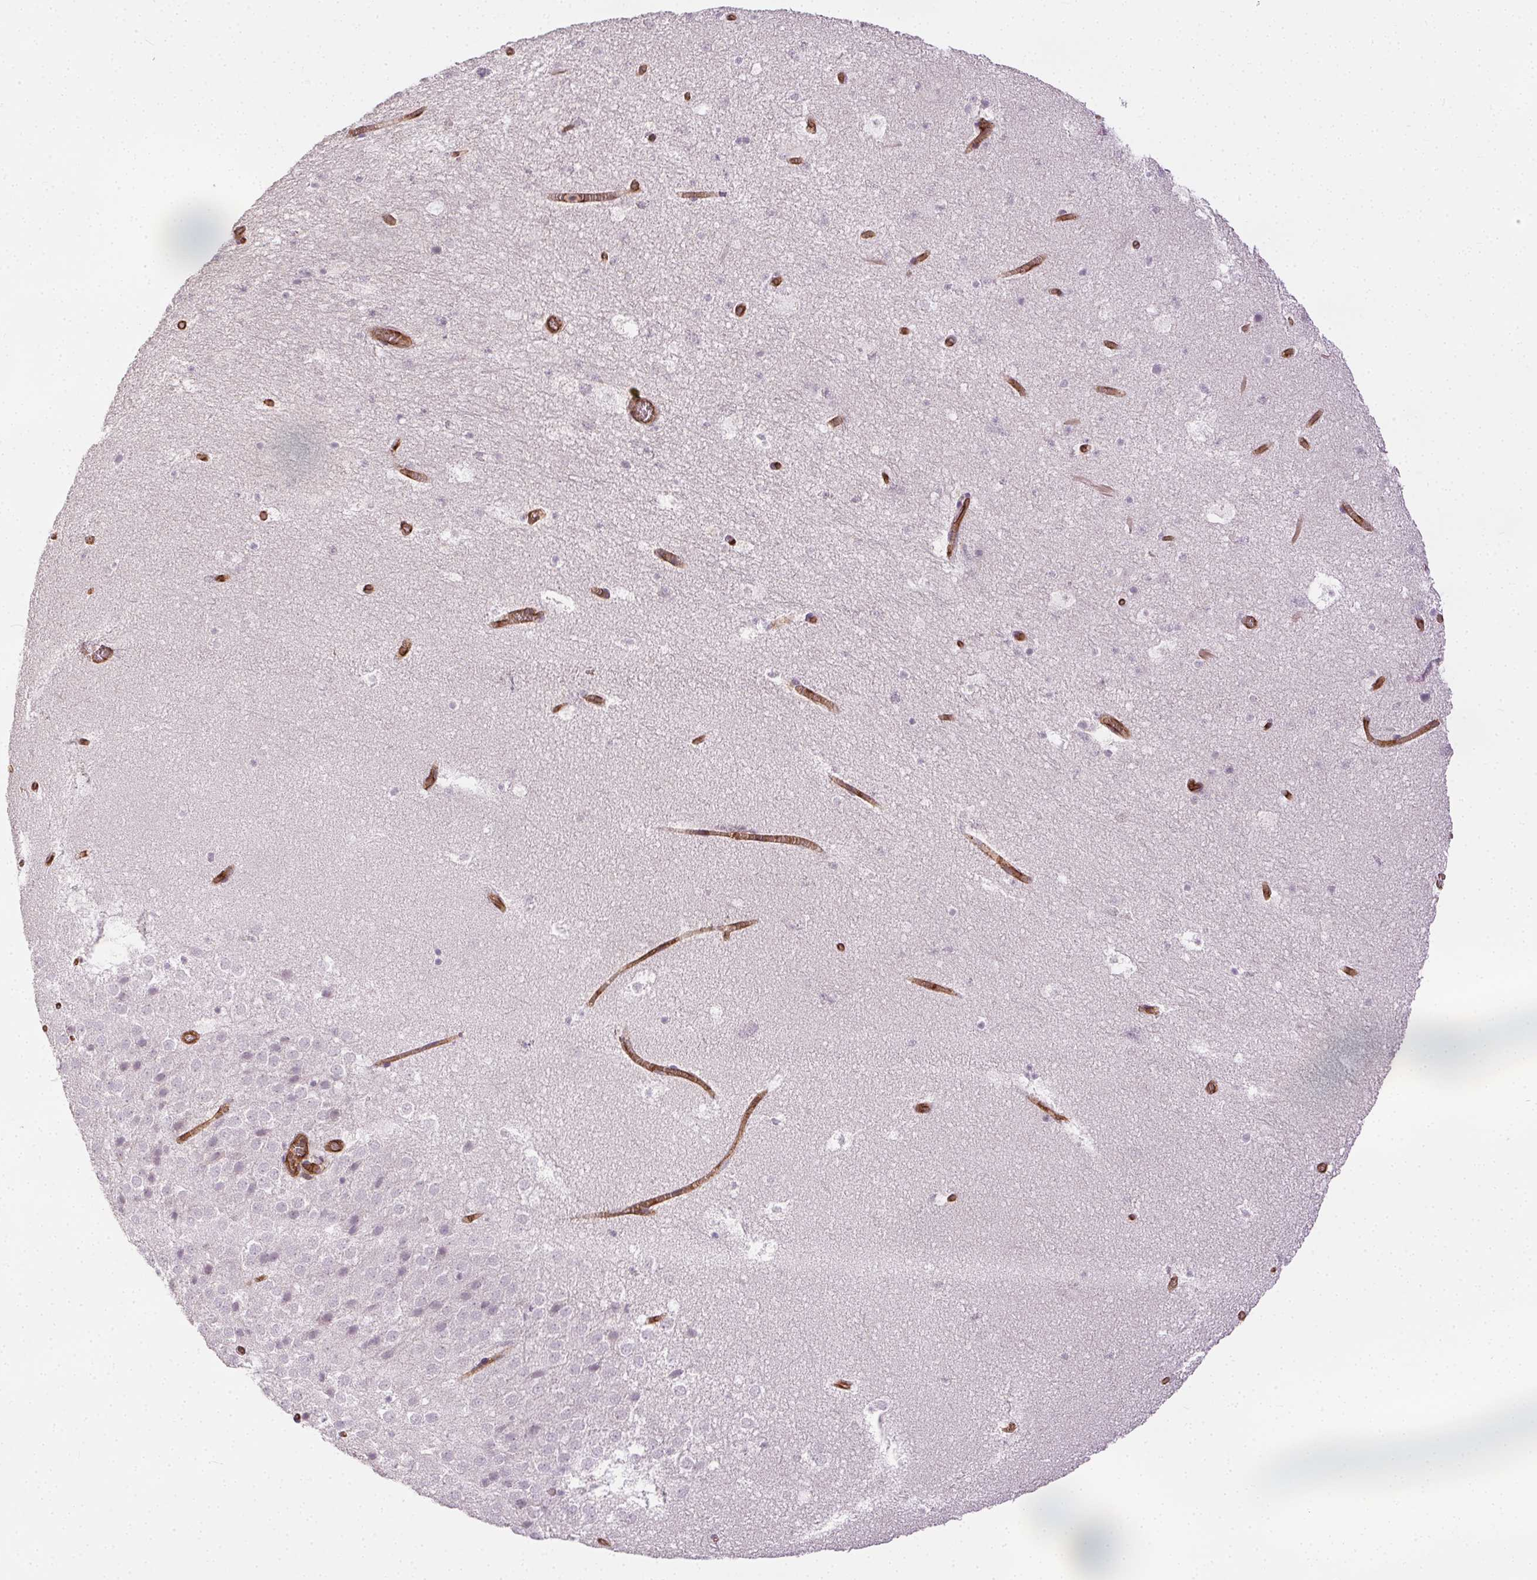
{"staining": {"intensity": "negative", "quantity": "none", "location": "none"}, "tissue": "hippocampus", "cell_type": "Glial cells", "image_type": "normal", "snomed": [{"axis": "morphology", "description": "Normal tissue, NOS"}, {"axis": "topography", "description": "Hippocampus"}], "caption": "Protein analysis of unremarkable hippocampus shows no significant staining in glial cells.", "gene": "PODXL", "patient": {"sex": "female", "age": 42}}